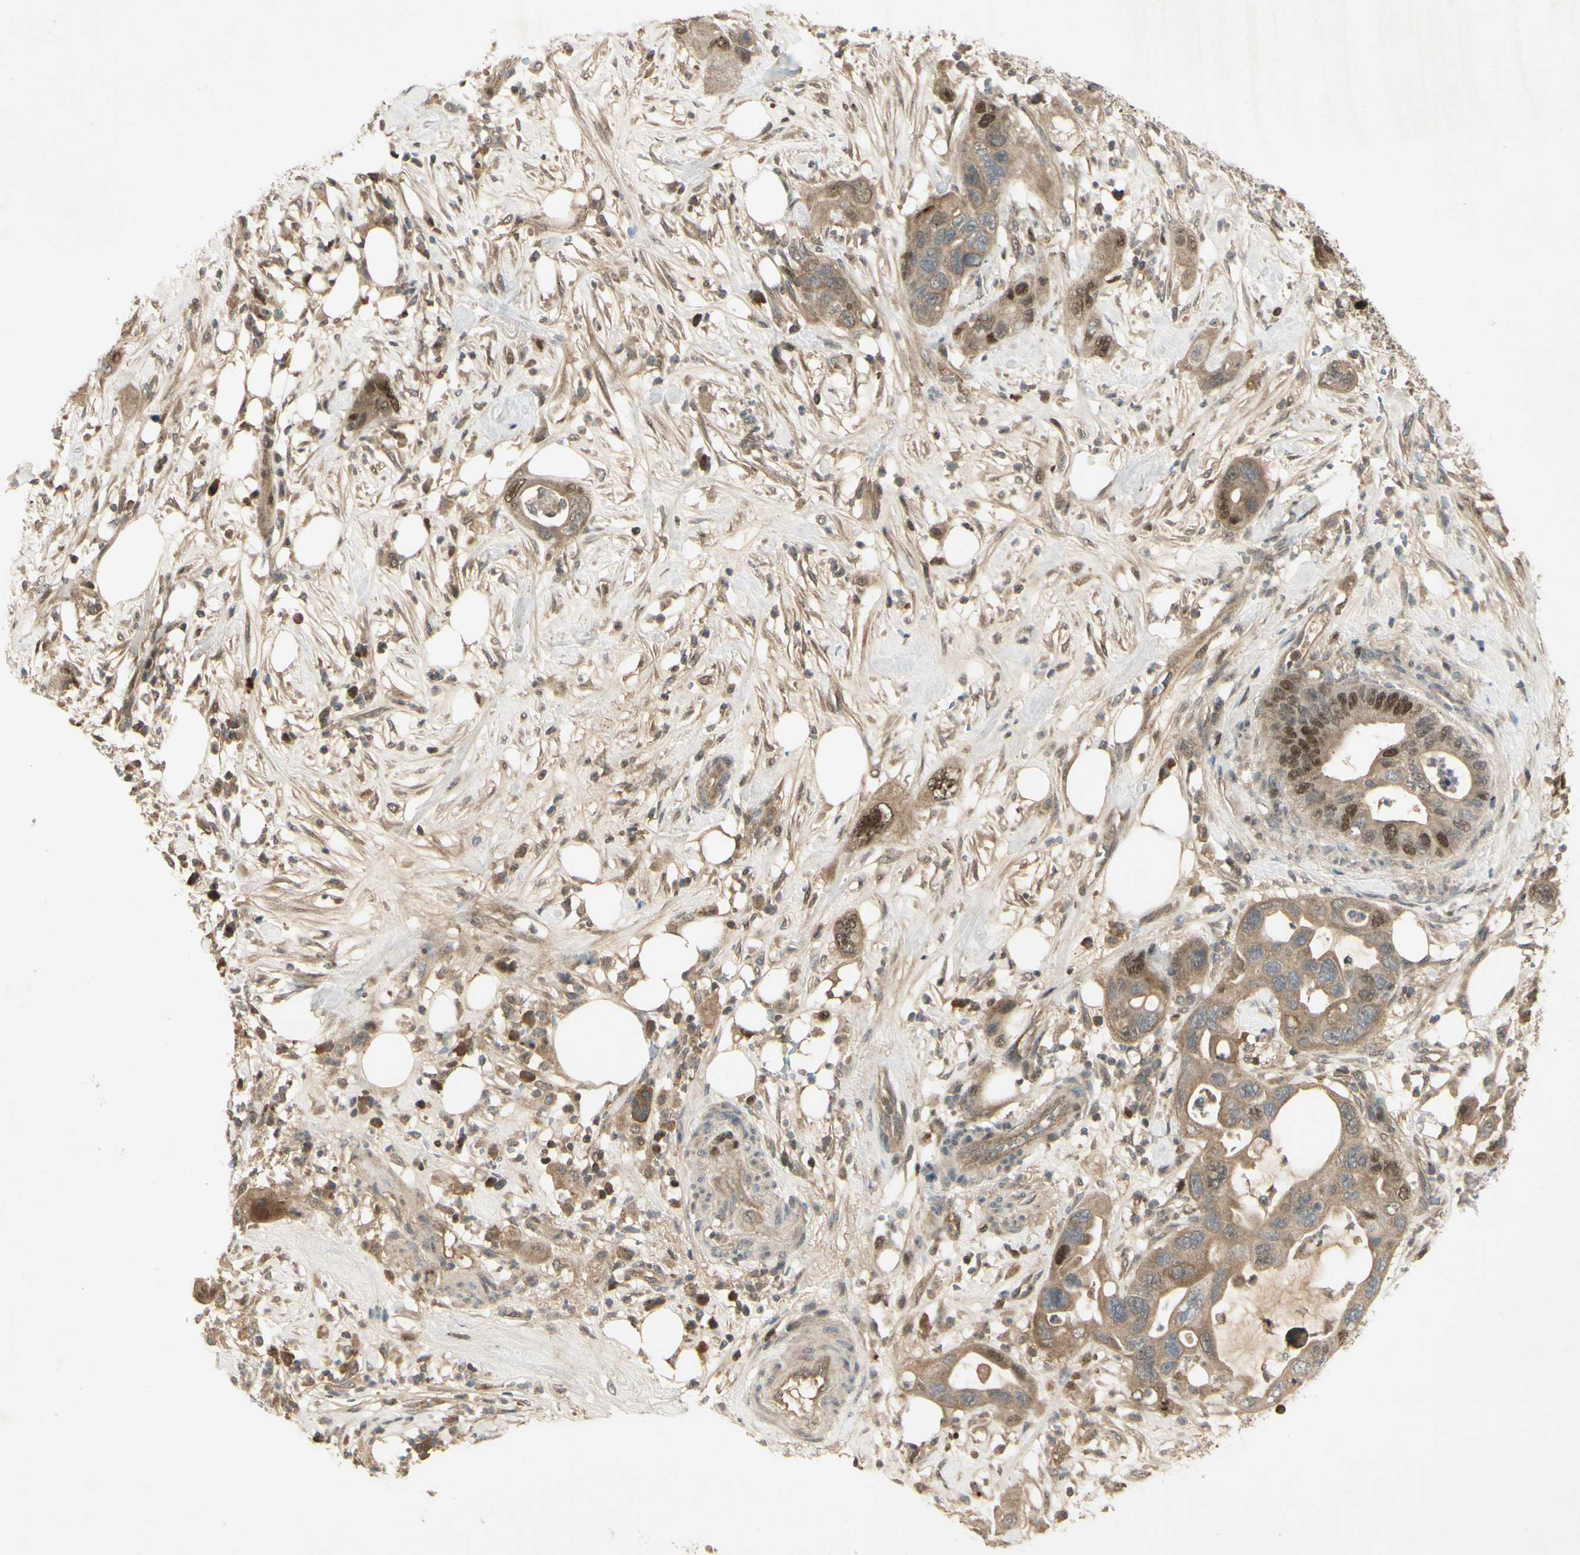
{"staining": {"intensity": "strong", "quantity": "<25%", "location": "nuclear"}, "tissue": "pancreatic cancer", "cell_type": "Tumor cells", "image_type": "cancer", "snomed": [{"axis": "morphology", "description": "Adenocarcinoma, NOS"}, {"axis": "topography", "description": "Pancreas"}], "caption": "Pancreatic cancer stained with immunohistochemistry (IHC) exhibits strong nuclear staining in about <25% of tumor cells. (DAB (3,3'-diaminobenzidine) IHC with brightfield microscopy, high magnification).", "gene": "RAD18", "patient": {"sex": "female", "age": 71}}